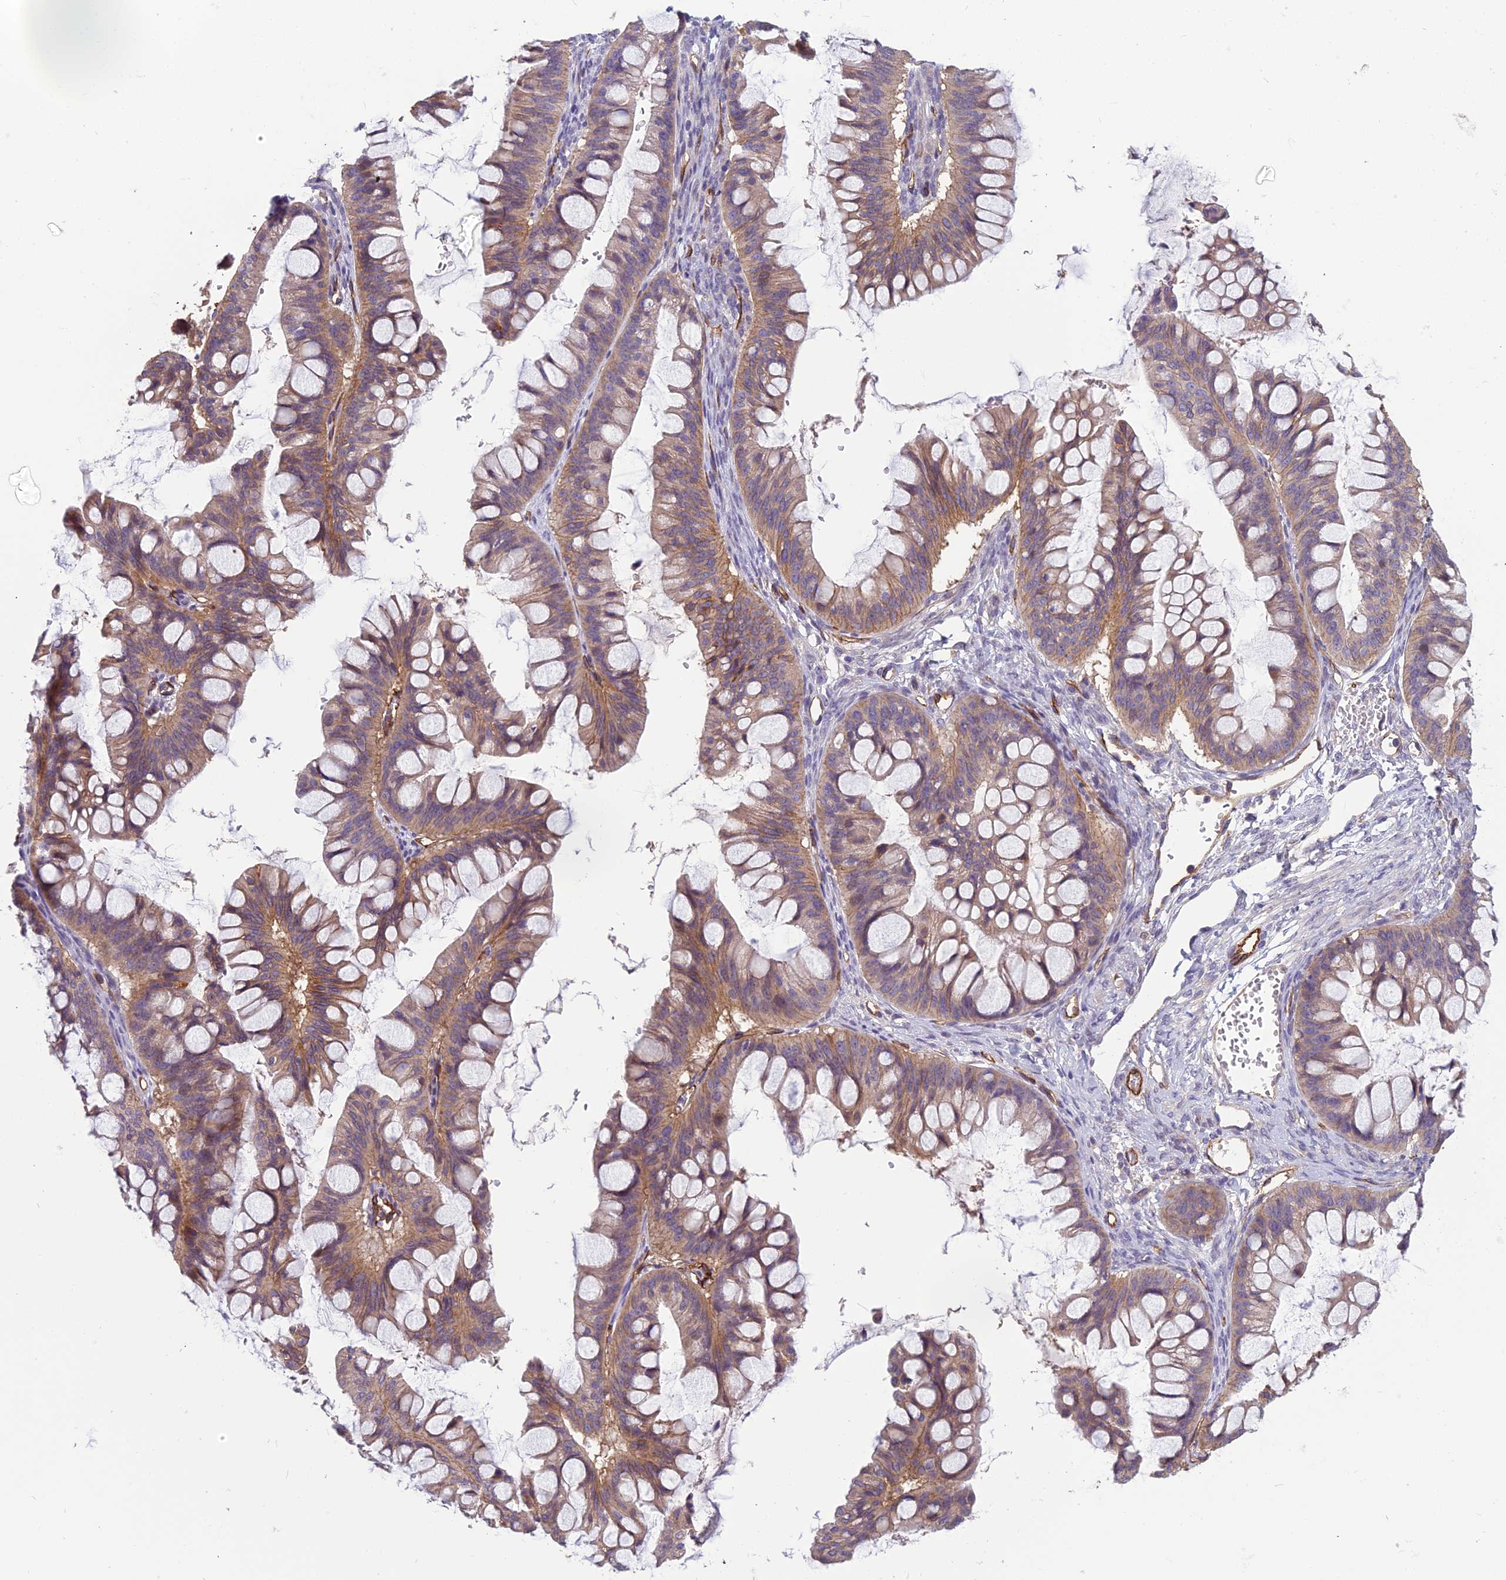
{"staining": {"intensity": "moderate", "quantity": ">75%", "location": "cytoplasmic/membranous"}, "tissue": "ovarian cancer", "cell_type": "Tumor cells", "image_type": "cancer", "snomed": [{"axis": "morphology", "description": "Cystadenocarcinoma, mucinous, NOS"}, {"axis": "topography", "description": "Ovary"}], "caption": "This image shows ovarian mucinous cystadenocarcinoma stained with immunohistochemistry to label a protein in brown. The cytoplasmic/membranous of tumor cells show moderate positivity for the protein. Nuclei are counter-stained blue.", "gene": "TSPAN15", "patient": {"sex": "female", "age": 73}}